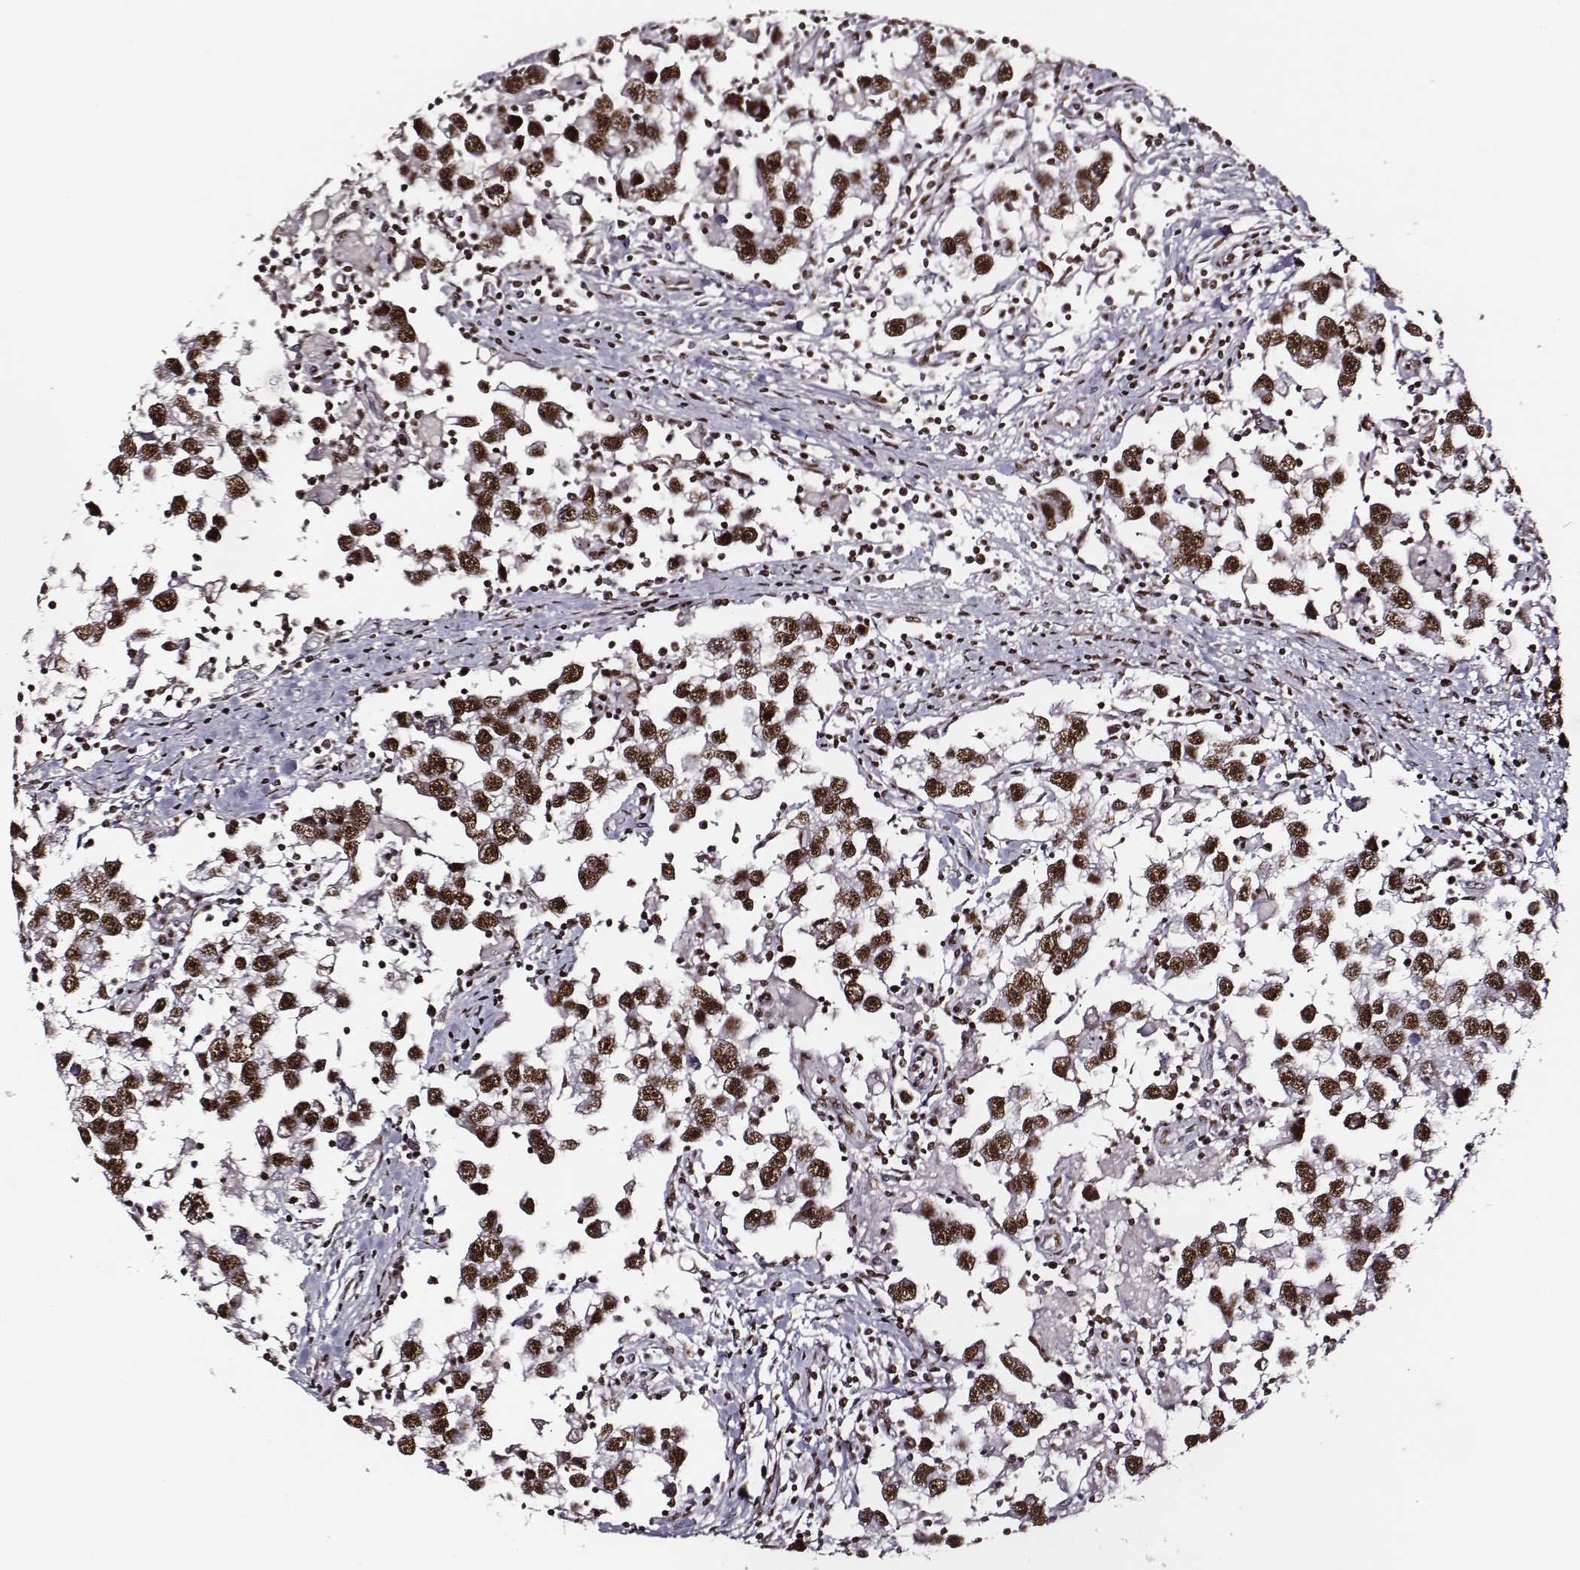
{"staining": {"intensity": "strong", "quantity": ">75%", "location": "nuclear"}, "tissue": "testis cancer", "cell_type": "Tumor cells", "image_type": "cancer", "snomed": [{"axis": "morphology", "description": "Seminoma, NOS"}, {"axis": "topography", "description": "Testis"}], "caption": "High-power microscopy captured an immunohistochemistry (IHC) image of seminoma (testis), revealing strong nuclear positivity in approximately >75% of tumor cells.", "gene": "PPARA", "patient": {"sex": "male", "age": 30}}